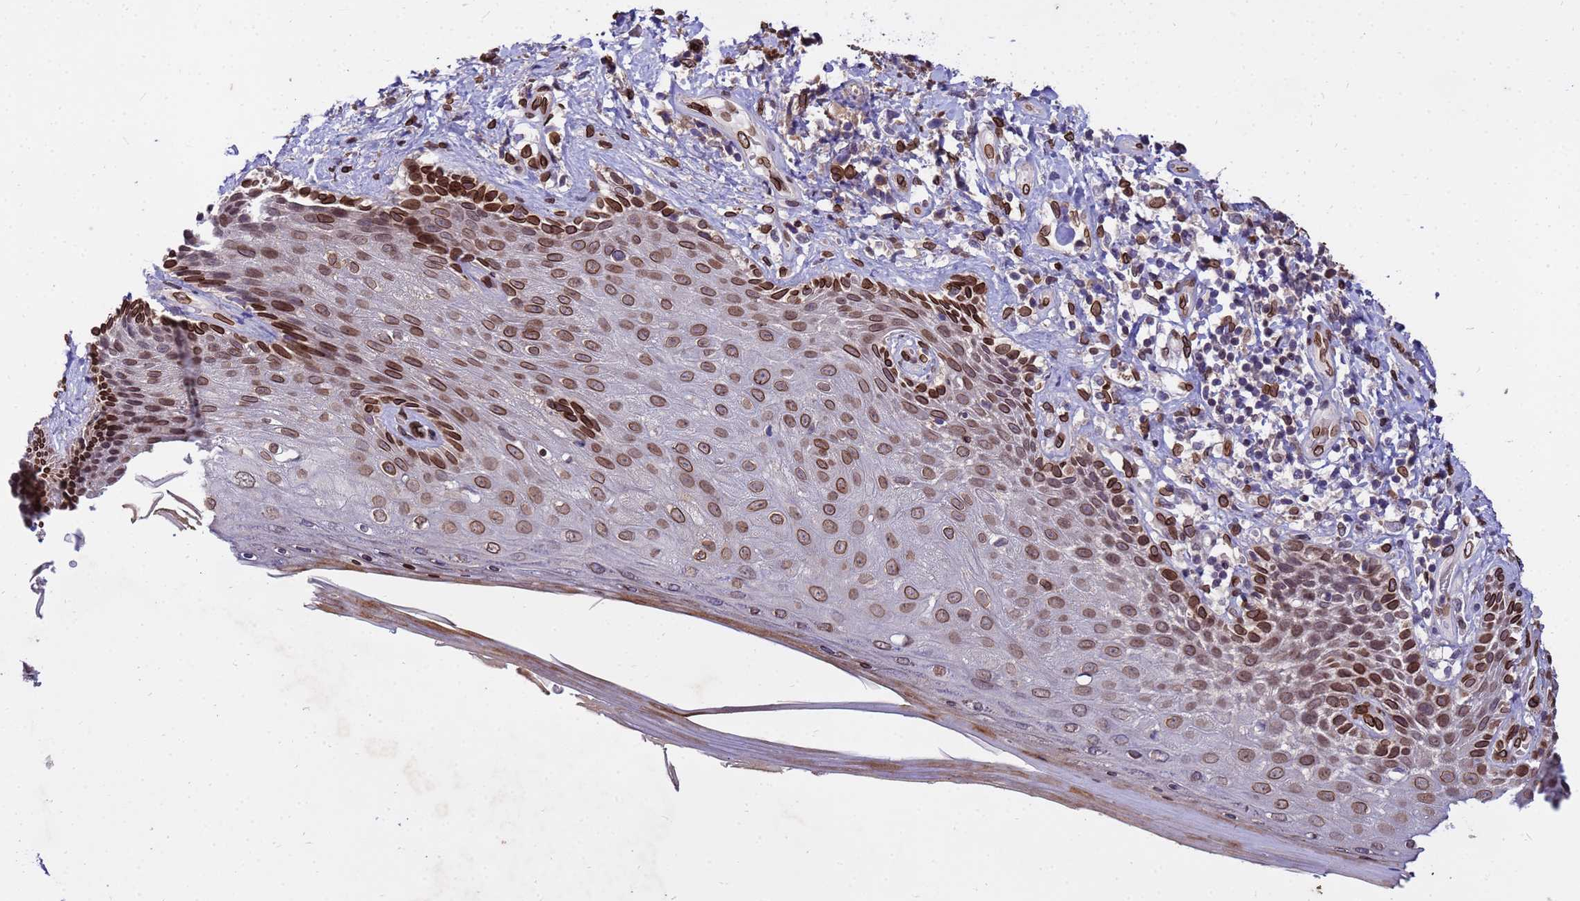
{"staining": {"intensity": "strong", "quantity": ">75%", "location": "cytoplasmic/membranous,nuclear"}, "tissue": "skin", "cell_type": "Epidermal cells", "image_type": "normal", "snomed": [{"axis": "morphology", "description": "Normal tissue, NOS"}, {"axis": "topography", "description": "Anal"}], "caption": "DAB immunohistochemical staining of unremarkable human skin displays strong cytoplasmic/membranous,nuclear protein expression in about >75% of epidermal cells.", "gene": "GPR135", "patient": {"sex": "female", "age": 89}}